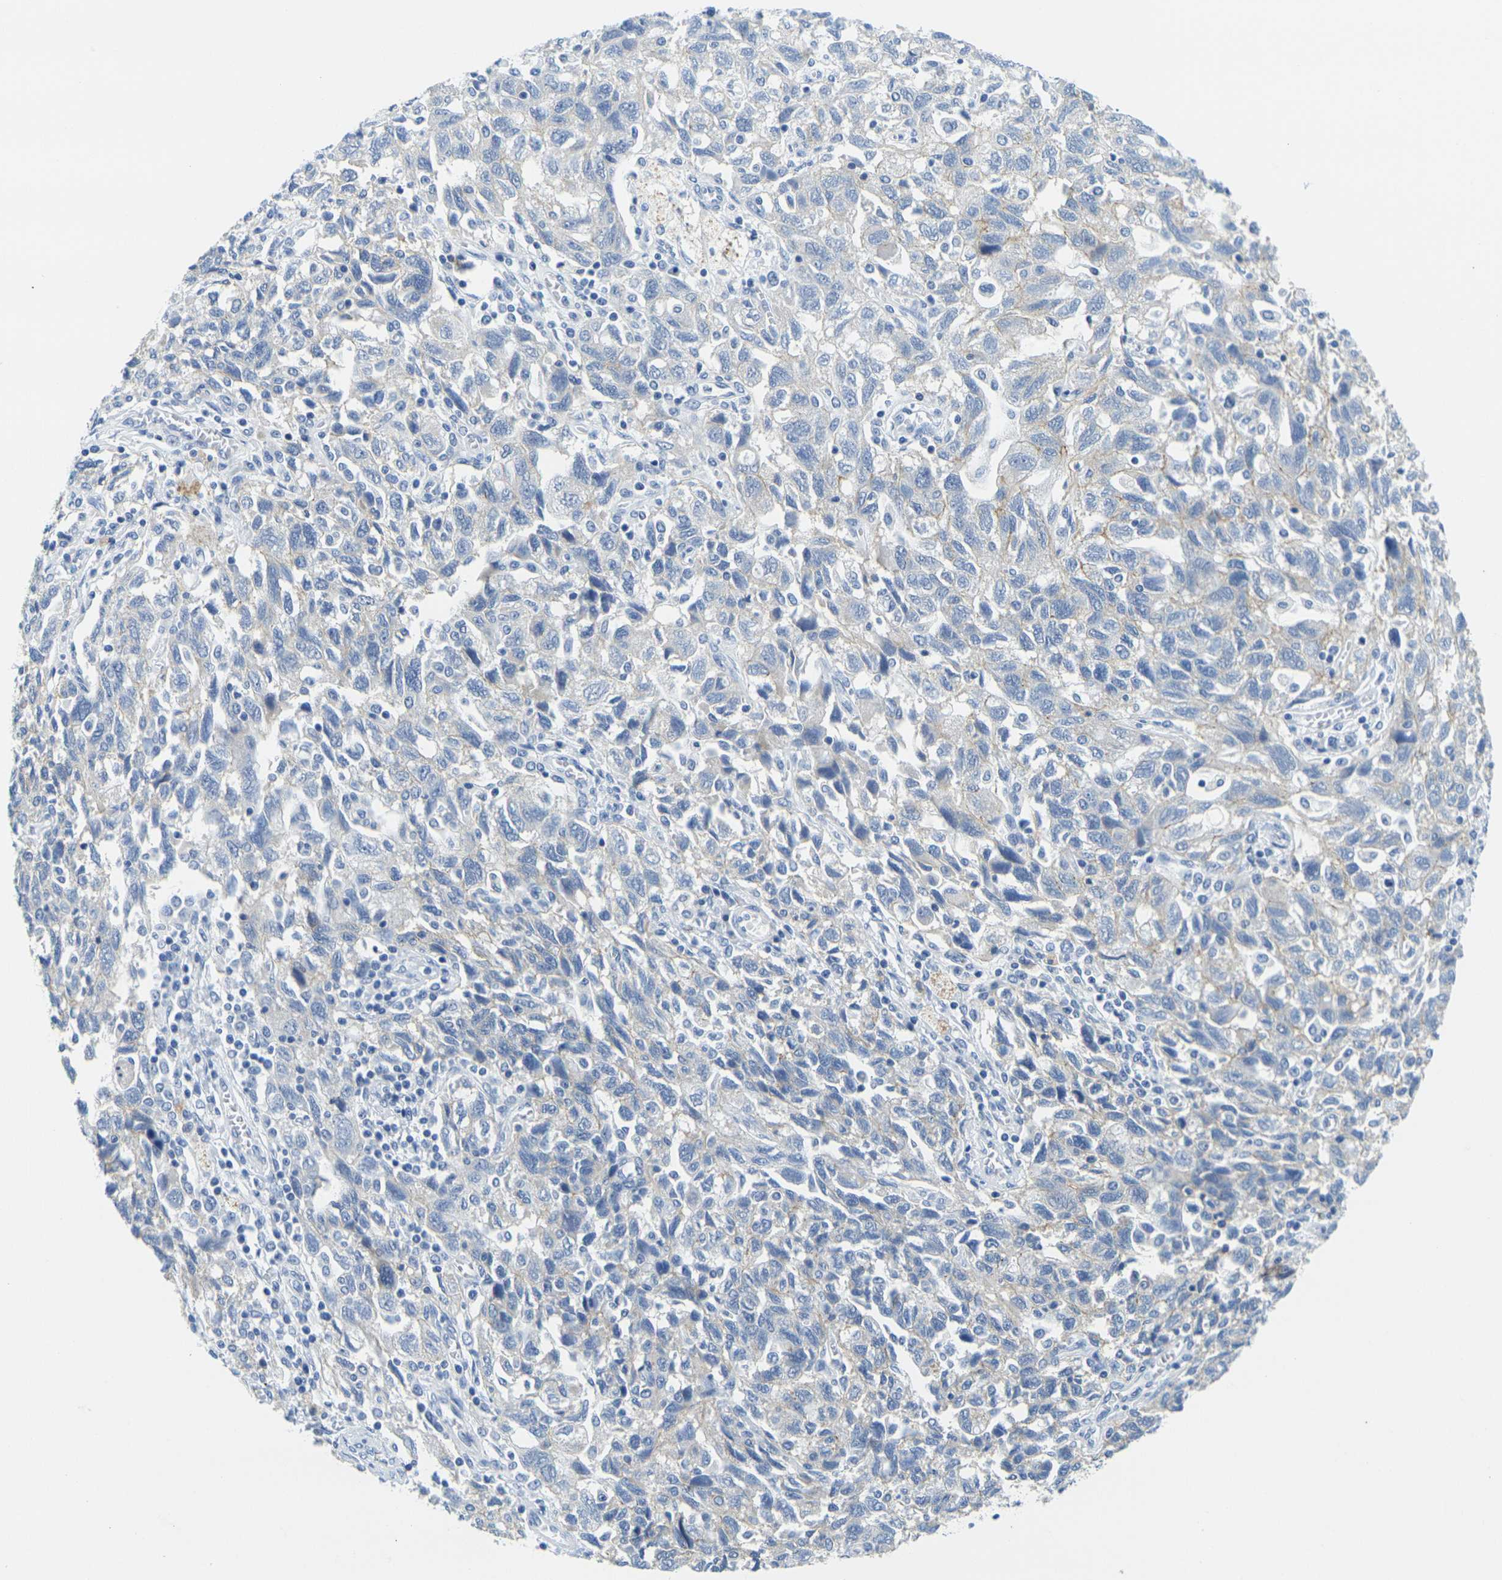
{"staining": {"intensity": "negative", "quantity": "none", "location": "none"}, "tissue": "ovarian cancer", "cell_type": "Tumor cells", "image_type": "cancer", "snomed": [{"axis": "morphology", "description": "Carcinoma, NOS"}, {"axis": "morphology", "description": "Cystadenocarcinoma, serous, NOS"}, {"axis": "topography", "description": "Ovary"}], "caption": "An immunohistochemistry (IHC) micrograph of ovarian cancer is shown. There is no staining in tumor cells of ovarian cancer.", "gene": "FAM3D", "patient": {"sex": "female", "age": 69}}